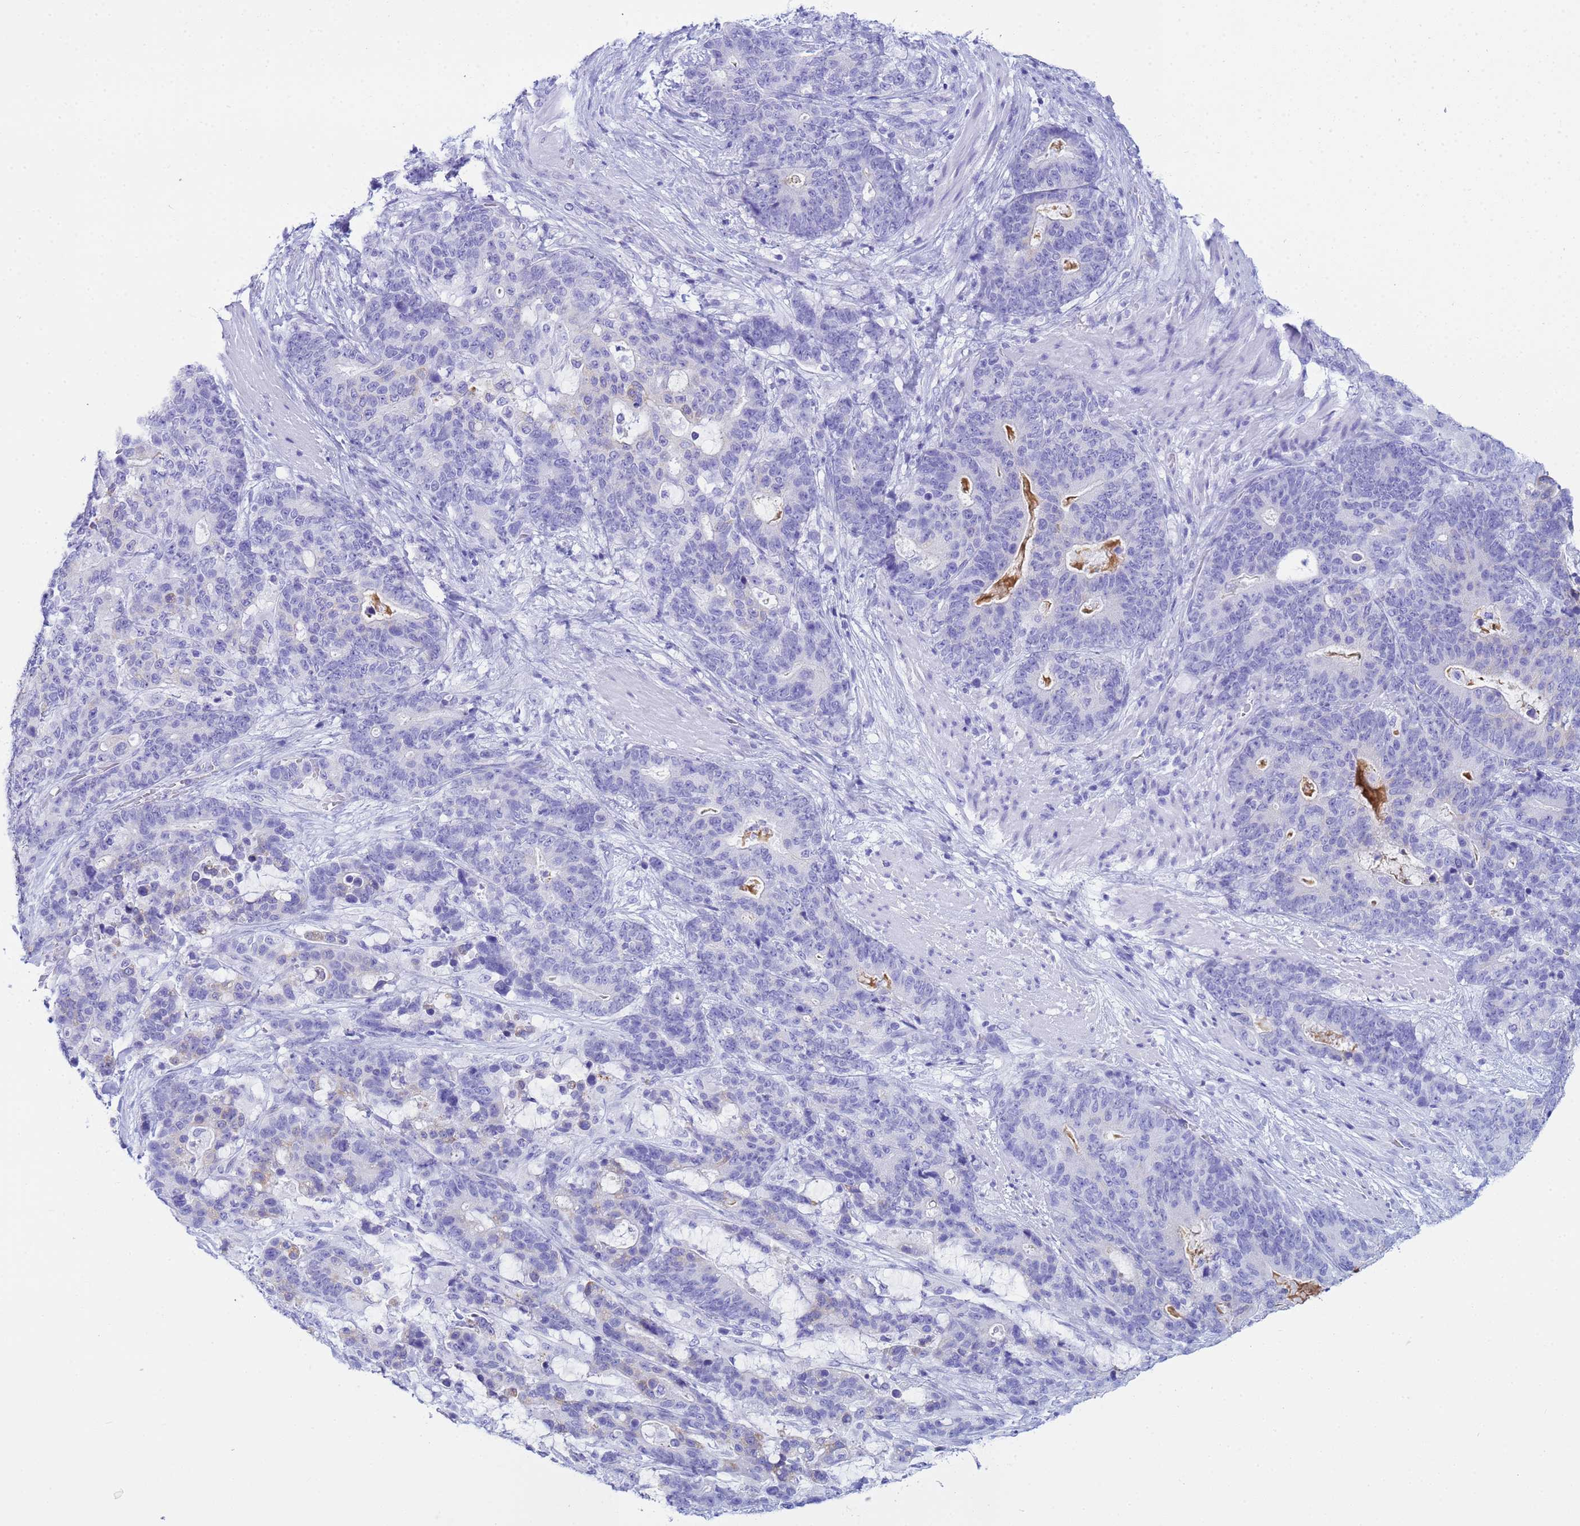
{"staining": {"intensity": "negative", "quantity": "none", "location": "none"}, "tissue": "stomach cancer", "cell_type": "Tumor cells", "image_type": "cancer", "snomed": [{"axis": "morphology", "description": "Adenocarcinoma, NOS"}, {"axis": "topography", "description": "Stomach"}], "caption": "This image is of stomach cancer (adenocarcinoma) stained with IHC to label a protein in brown with the nuclei are counter-stained blue. There is no expression in tumor cells.", "gene": "AQP12A", "patient": {"sex": "female", "age": 76}}